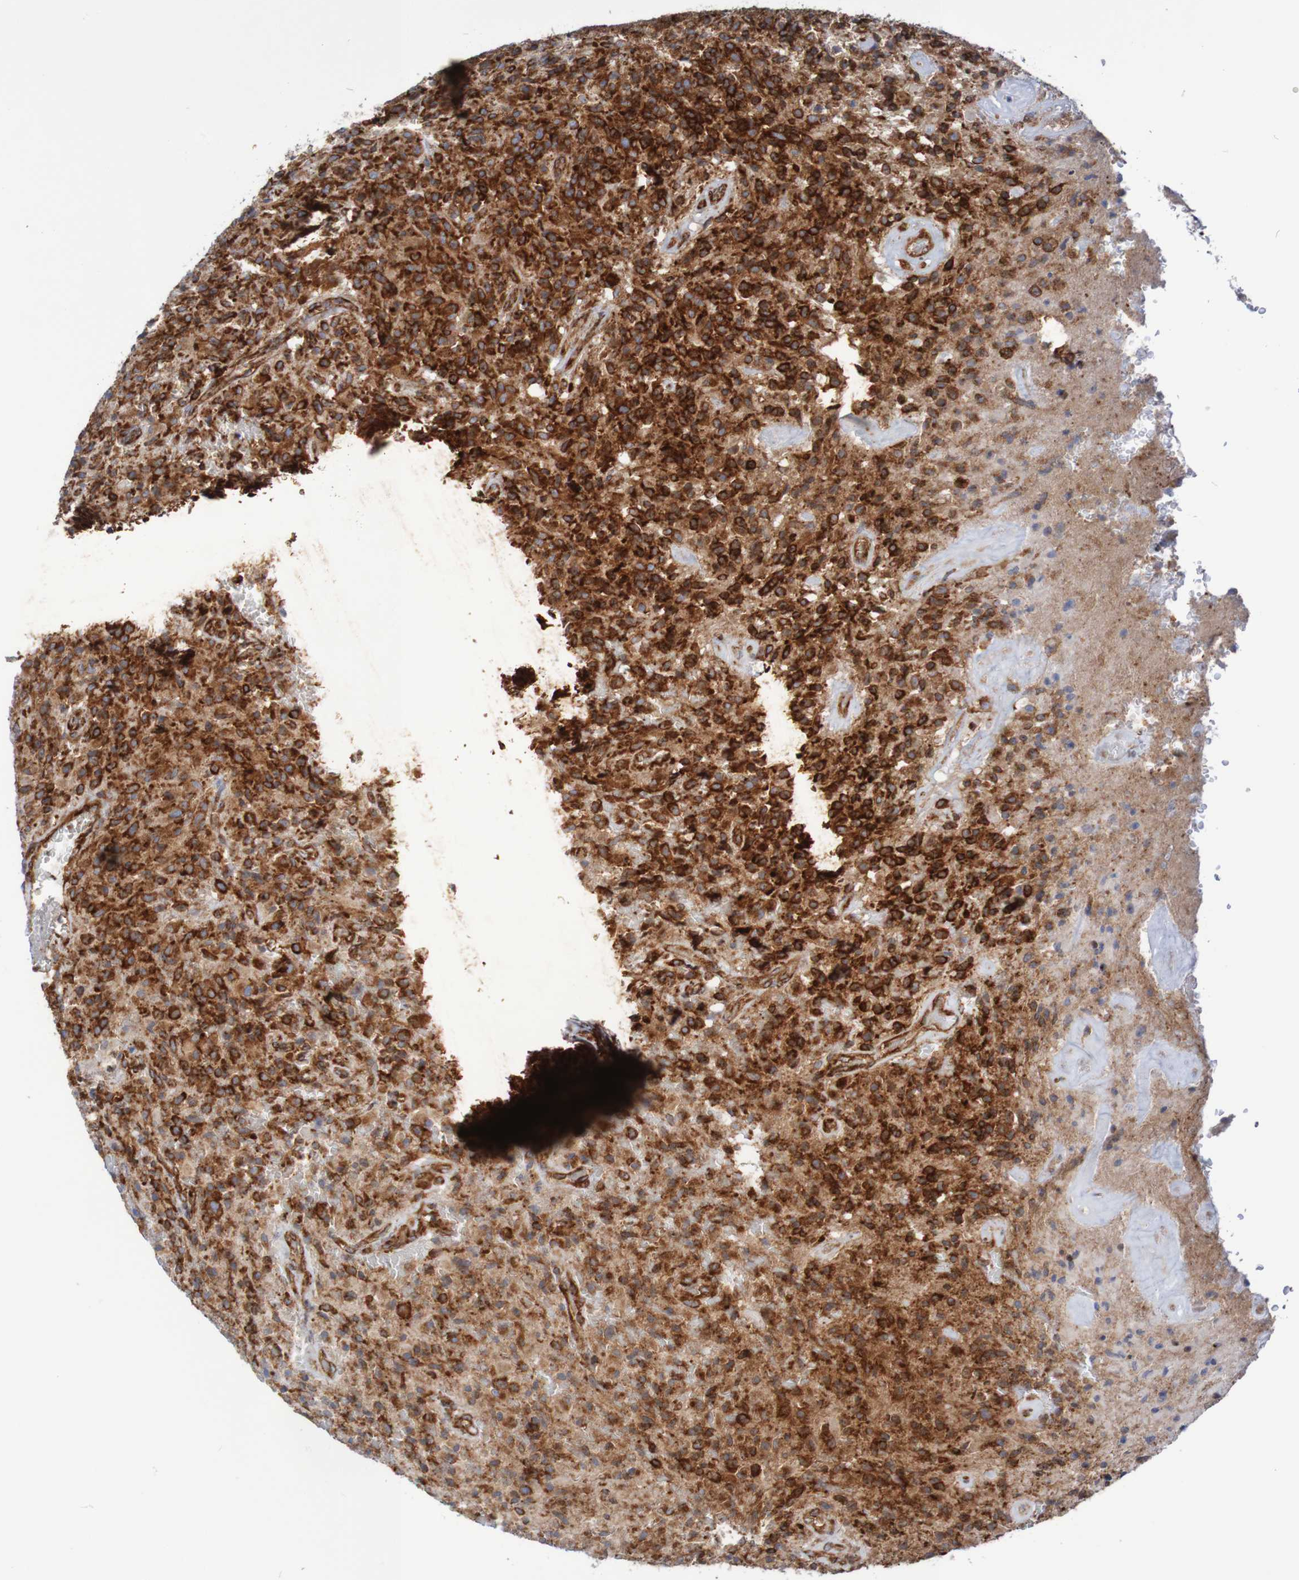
{"staining": {"intensity": "strong", "quantity": ">75%", "location": "cytoplasmic/membranous"}, "tissue": "glioma", "cell_type": "Tumor cells", "image_type": "cancer", "snomed": [{"axis": "morphology", "description": "Glioma, malignant, High grade"}, {"axis": "topography", "description": "Brain"}], "caption": "Immunohistochemical staining of glioma displays high levels of strong cytoplasmic/membranous protein positivity in approximately >75% of tumor cells.", "gene": "FXR2", "patient": {"sex": "male", "age": 71}}